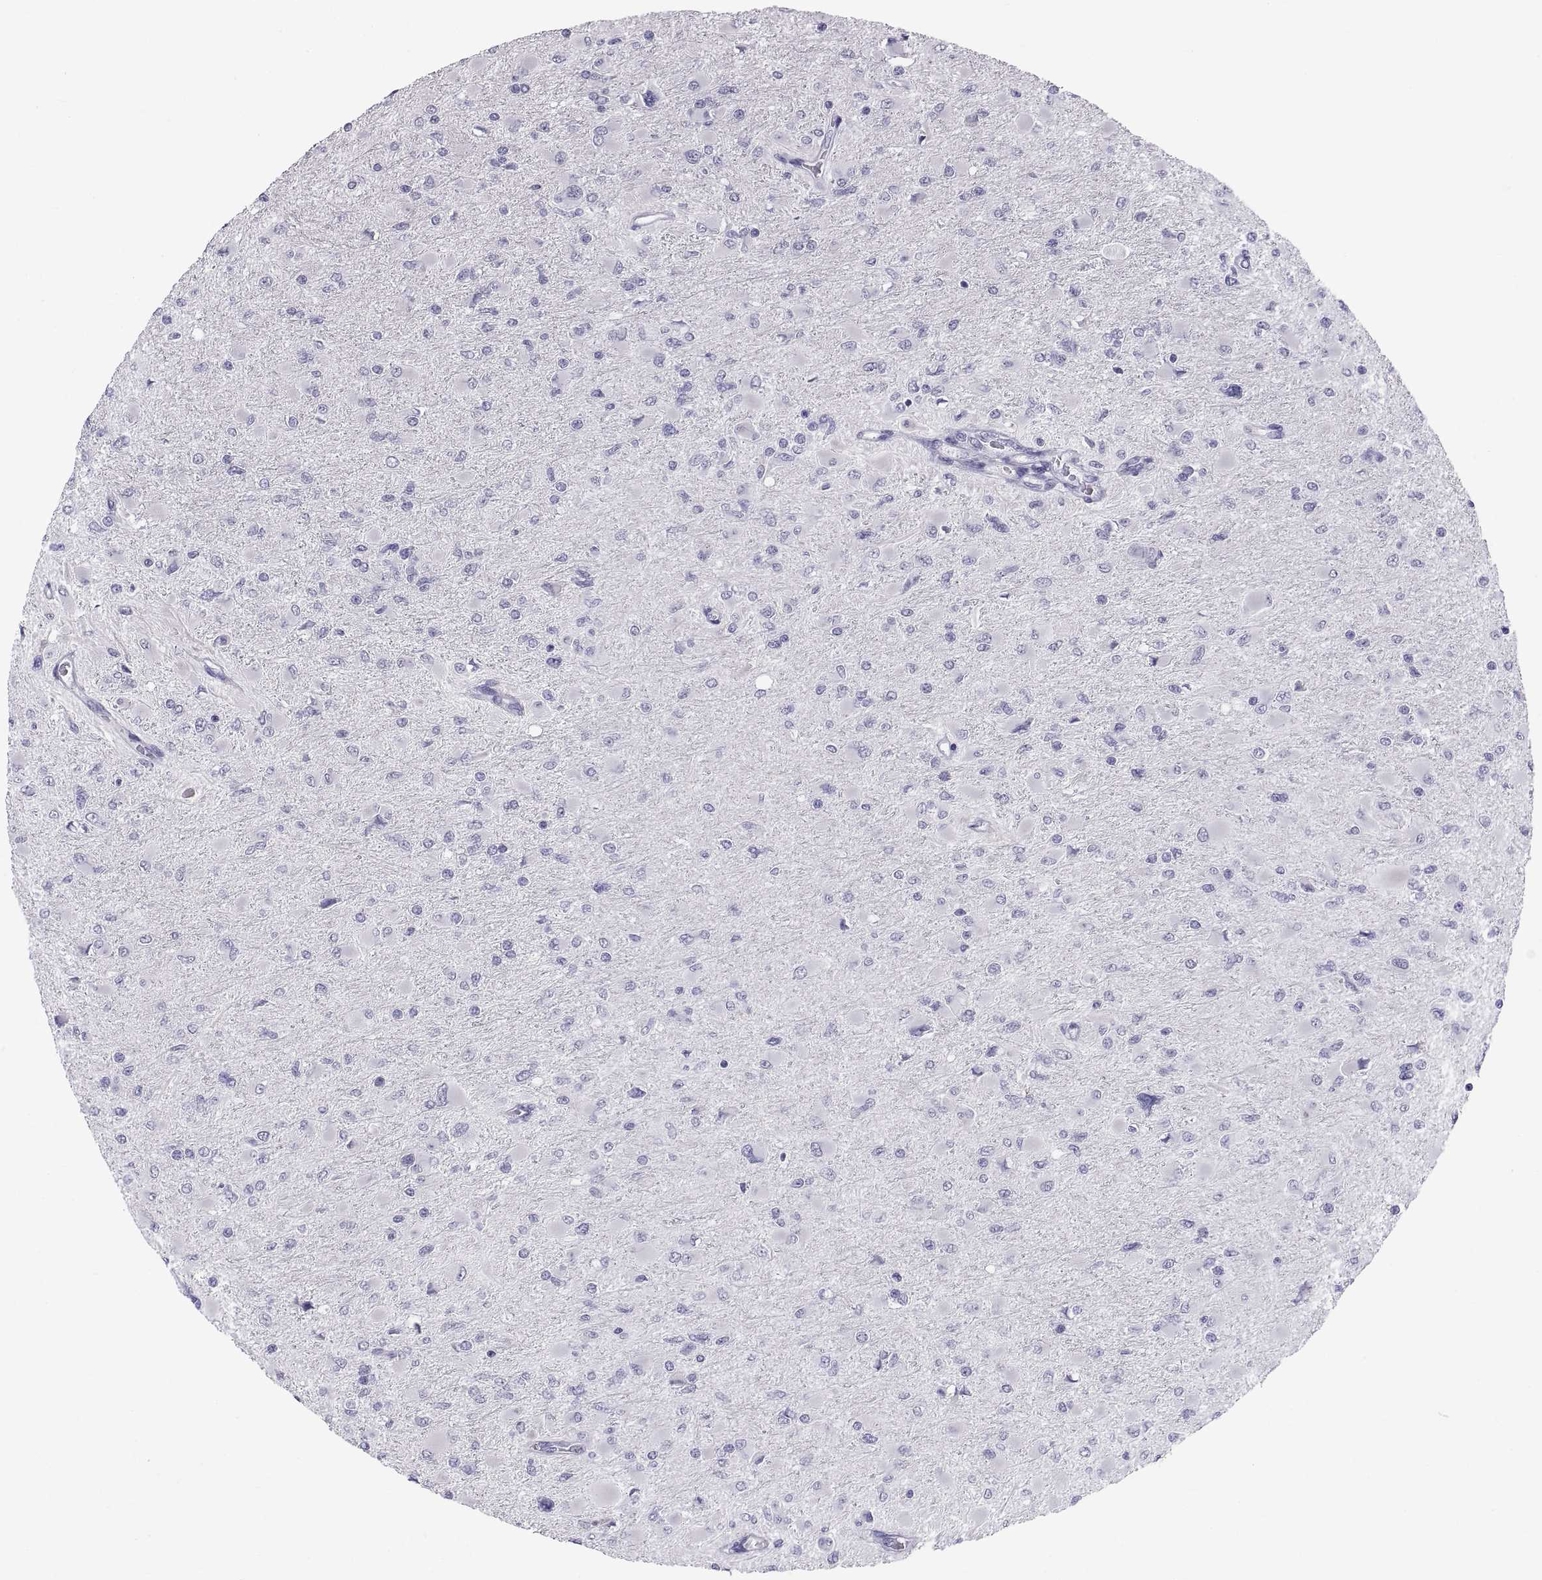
{"staining": {"intensity": "negative", "quantity": "none", "location": "none"}, "tissue": "glioma", "cell_type": "Tumor cells", "image_type": "cancer", "snomed": [{"axis": "morphology", "description": "Glioma, malignant, High grade"}, {"axis": "topography", "description": "Cerebral cortex"}], "caption": "Protein analysis of glioma shows no significant expression in tumor cells.", "gene": "TEX13A", "patient": {"sex": "female", "age": 36}}